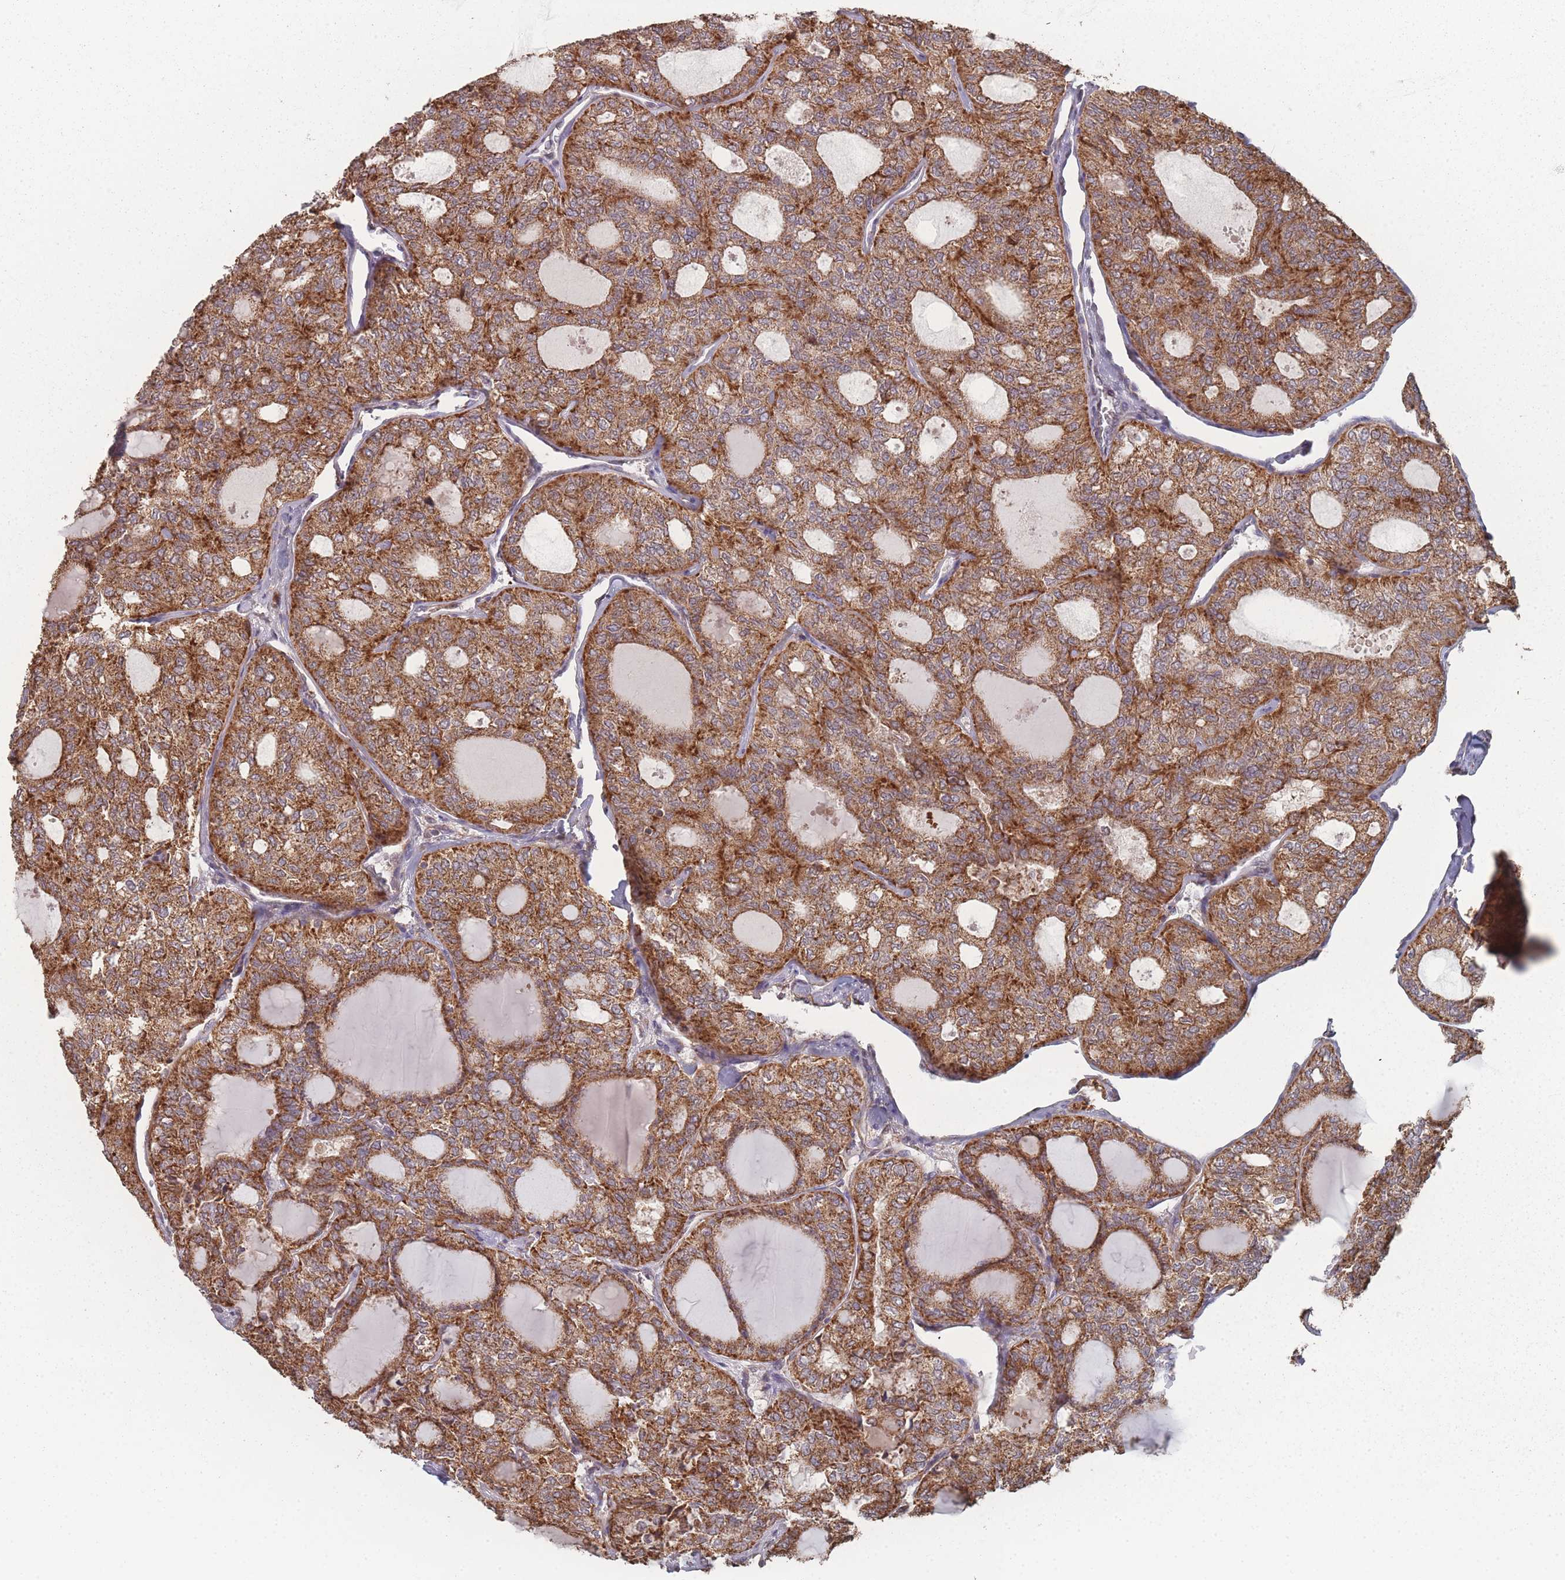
{"staining": {"intensity": "moderate", "quantity": ">75%", "location": "cytoplasmic/membranous"}, "tissue": "thyroid cancer", "cell_type": "Tumor cells", "image_type": "cancer", "snomed": [{"axis": "morphology", "description": "Follicular adenoma carcinoma, NOS"}, {"axis": "topography", "description": "Thyroid gland"}], "caption": "A brown stain highlights moderate cytoplasmic/membranous positivity of a protein in human thyroid cancer tumor cells.", "gene": "PSMB3", "patient": {"sex": "male", "age": 75}}